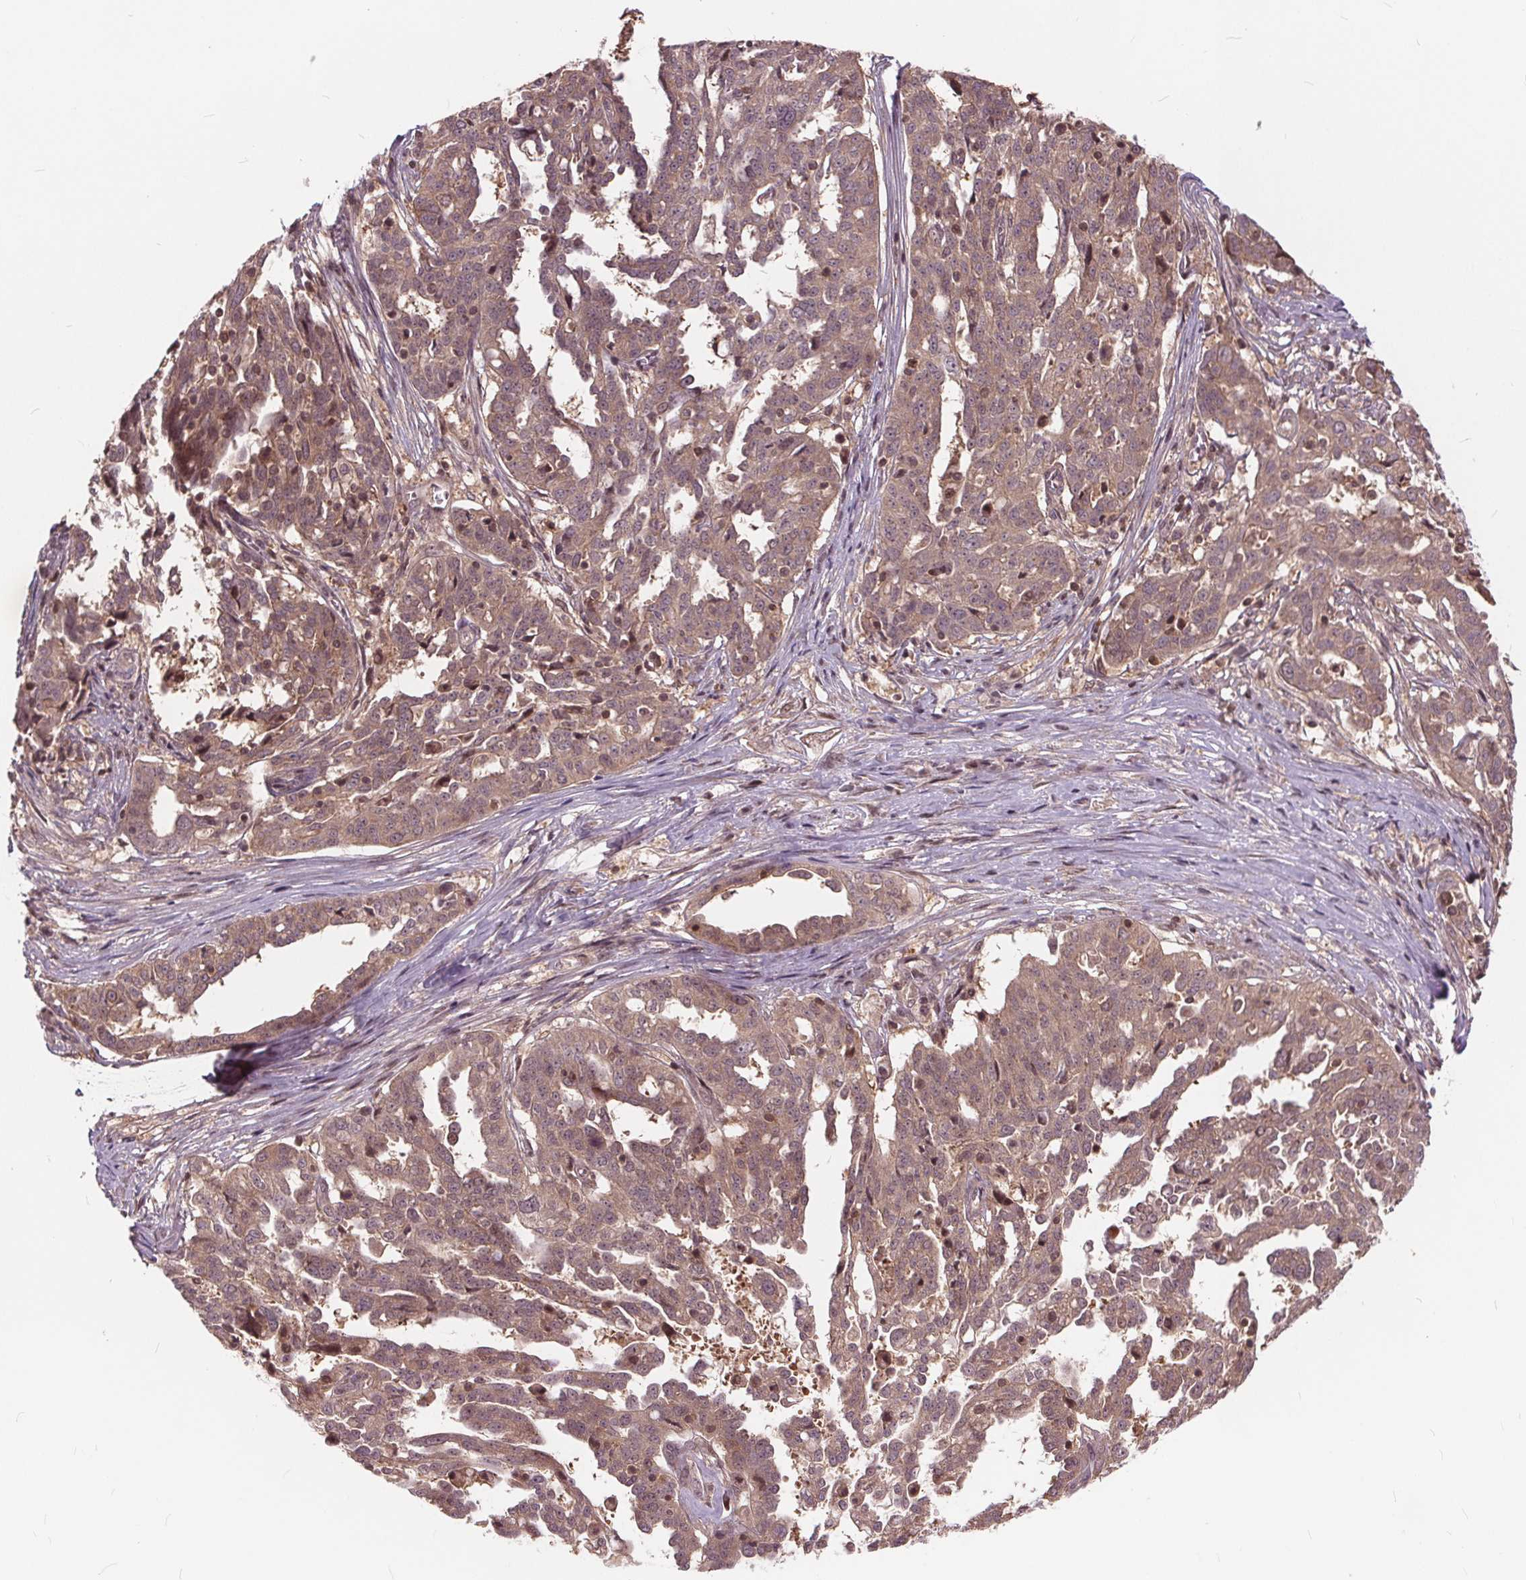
{"staining": {"intensity": "weak", "quantity": ">75%", "location": "cytoplasmic/membranous"}, "tissue": "ovarian cancer", "cell_type": "Tumor cells", "image_type": "cancer", "snomed": [{"axis": "morphology", "description": "Cystadenocarcinoma, serous, NOS"}, {"axis": "topography", "description": "Ovary"}], "caption": "Ovarian serous cystadenocarcinoma was stained to show a protein in brown. There is low levels of weak cytoplasmic/membranous positivity in approximately >75% of tumor cells.", "gene": "HIF1AN", "patient": {"sex": "female", "age": 67}}